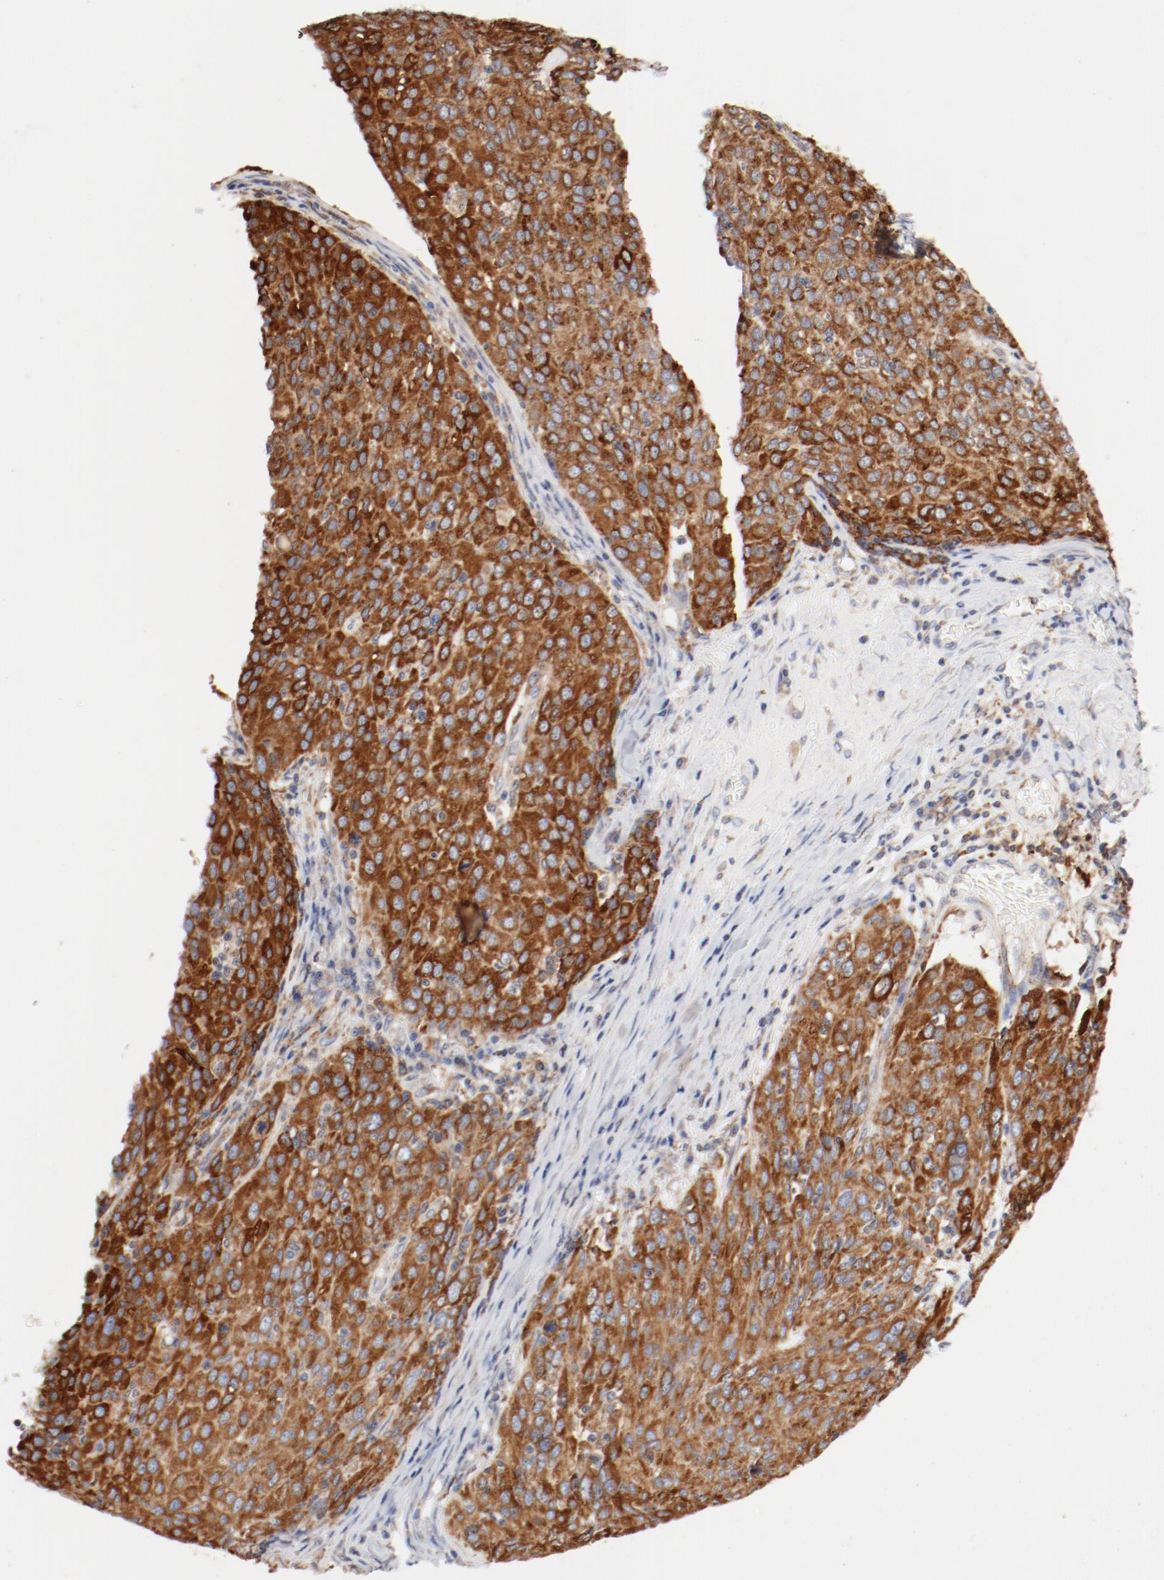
{"staining": {"intensity": "strong", "quantity": ">75%", "location": "cytoplasmic/membranous"}, "tissue": "ovarian cancer", "cell_type": "Tumor cells", "image_type": "cancer", "snomed": [{"axis": "morphology", "description": "Carcinoma, endometroid"}, {"axis": "topography", "description": "Ovary"}], "caption": "Endometroid carcinoma (ovarian) stained for a protein demonstrates strong cytoplasmic/membranous positivity in tumor cells.", "gene": "PDPK1", "patient": {"sex": "female", "age": 50}}